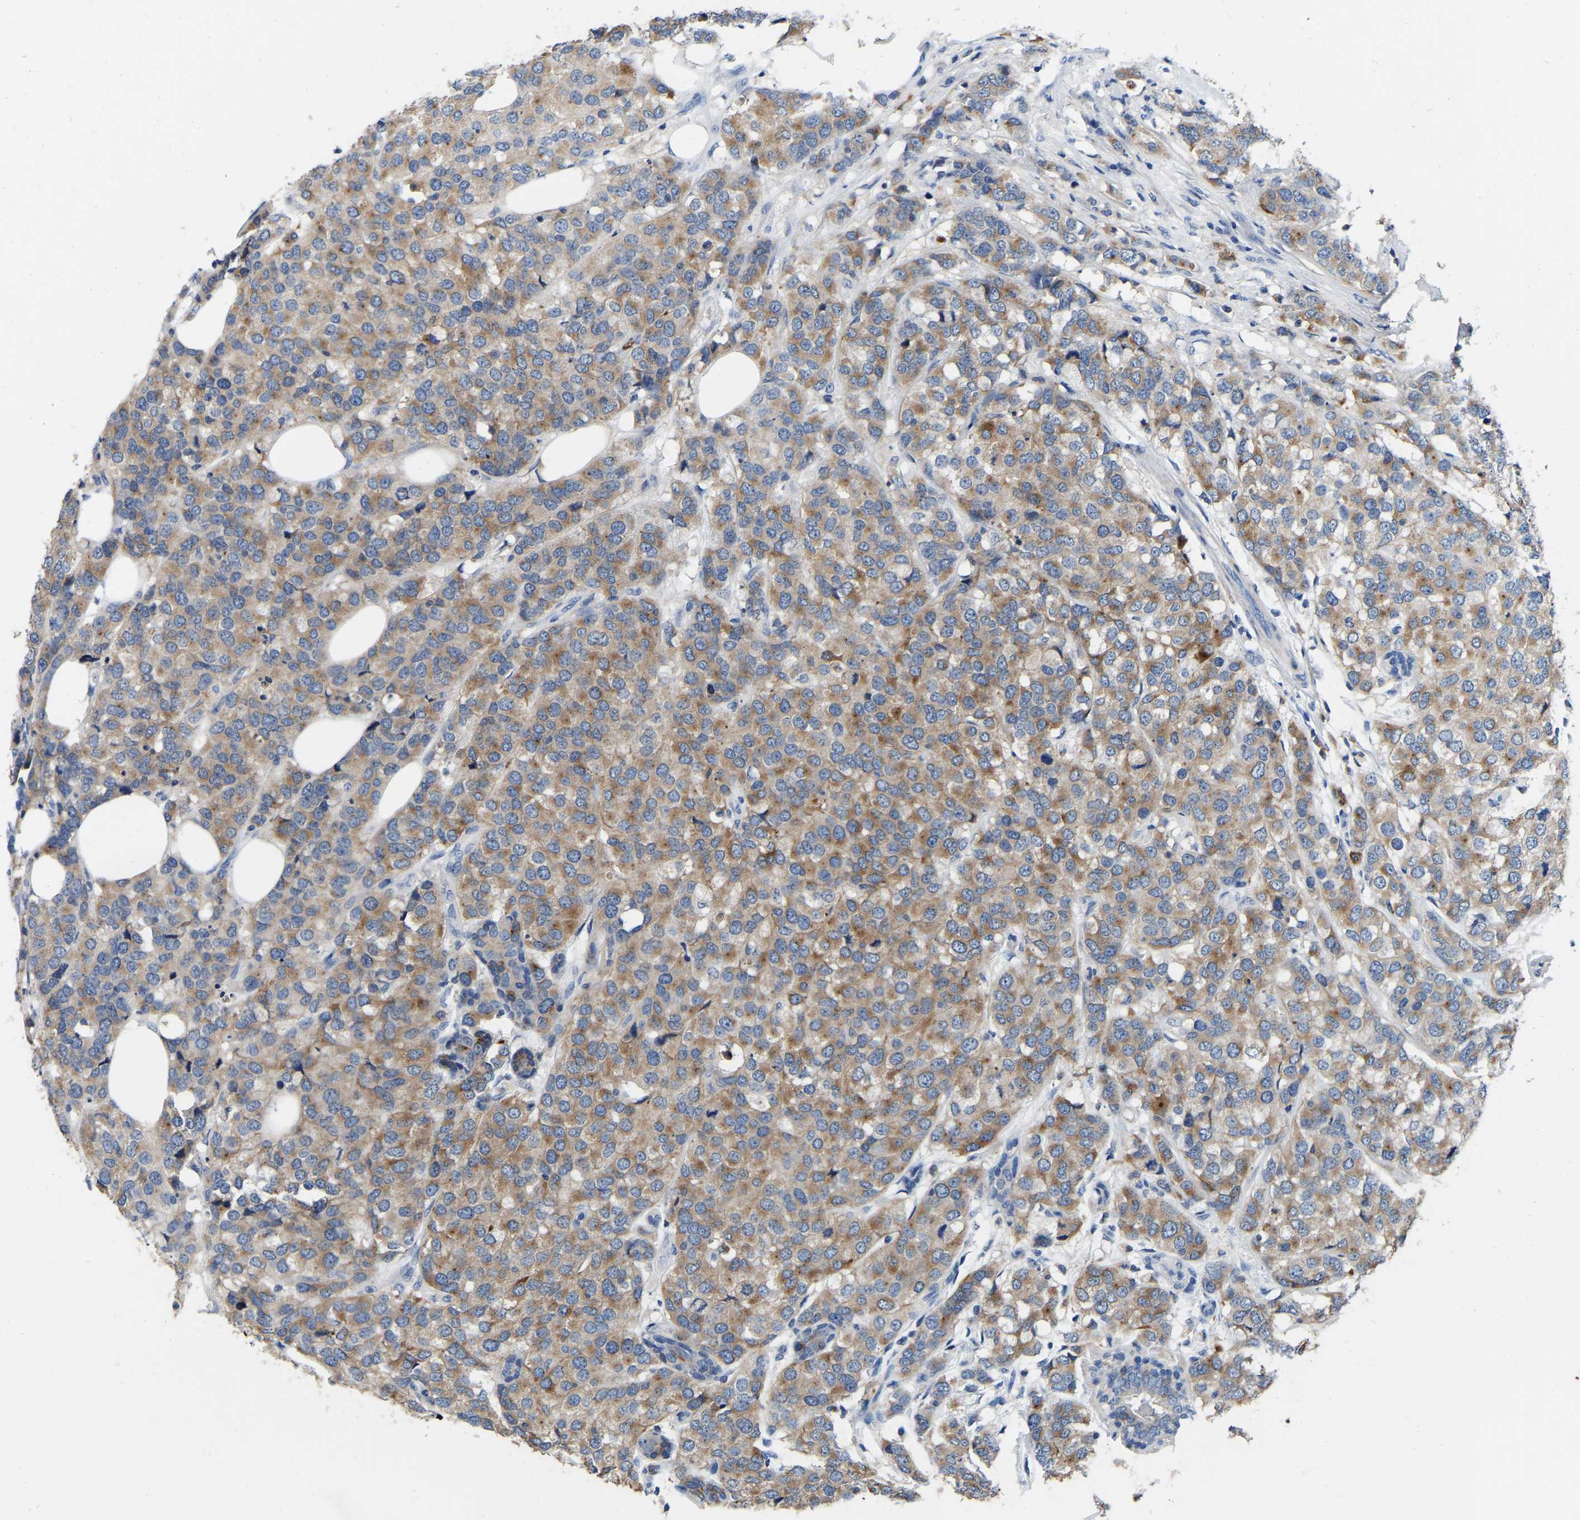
{"staining": {"intensity": "moderate", "quantity": ">75%", "location": "cytoplasmic/membranous"}, "tissue": "breast cancer", "cell_type": "Tumor cells", "image_type": "cancer", "snomed": [{"axis": "morphology", "description": "Lobular carcinoma"}, {"axis": "topography", "description": "Breast"}], "caption": "Human breast cancer stained with a protein marker displays moderate staining in tumor cells.", "gene": "RAB27B", "patient": {"sex": "female", "age": 59}}